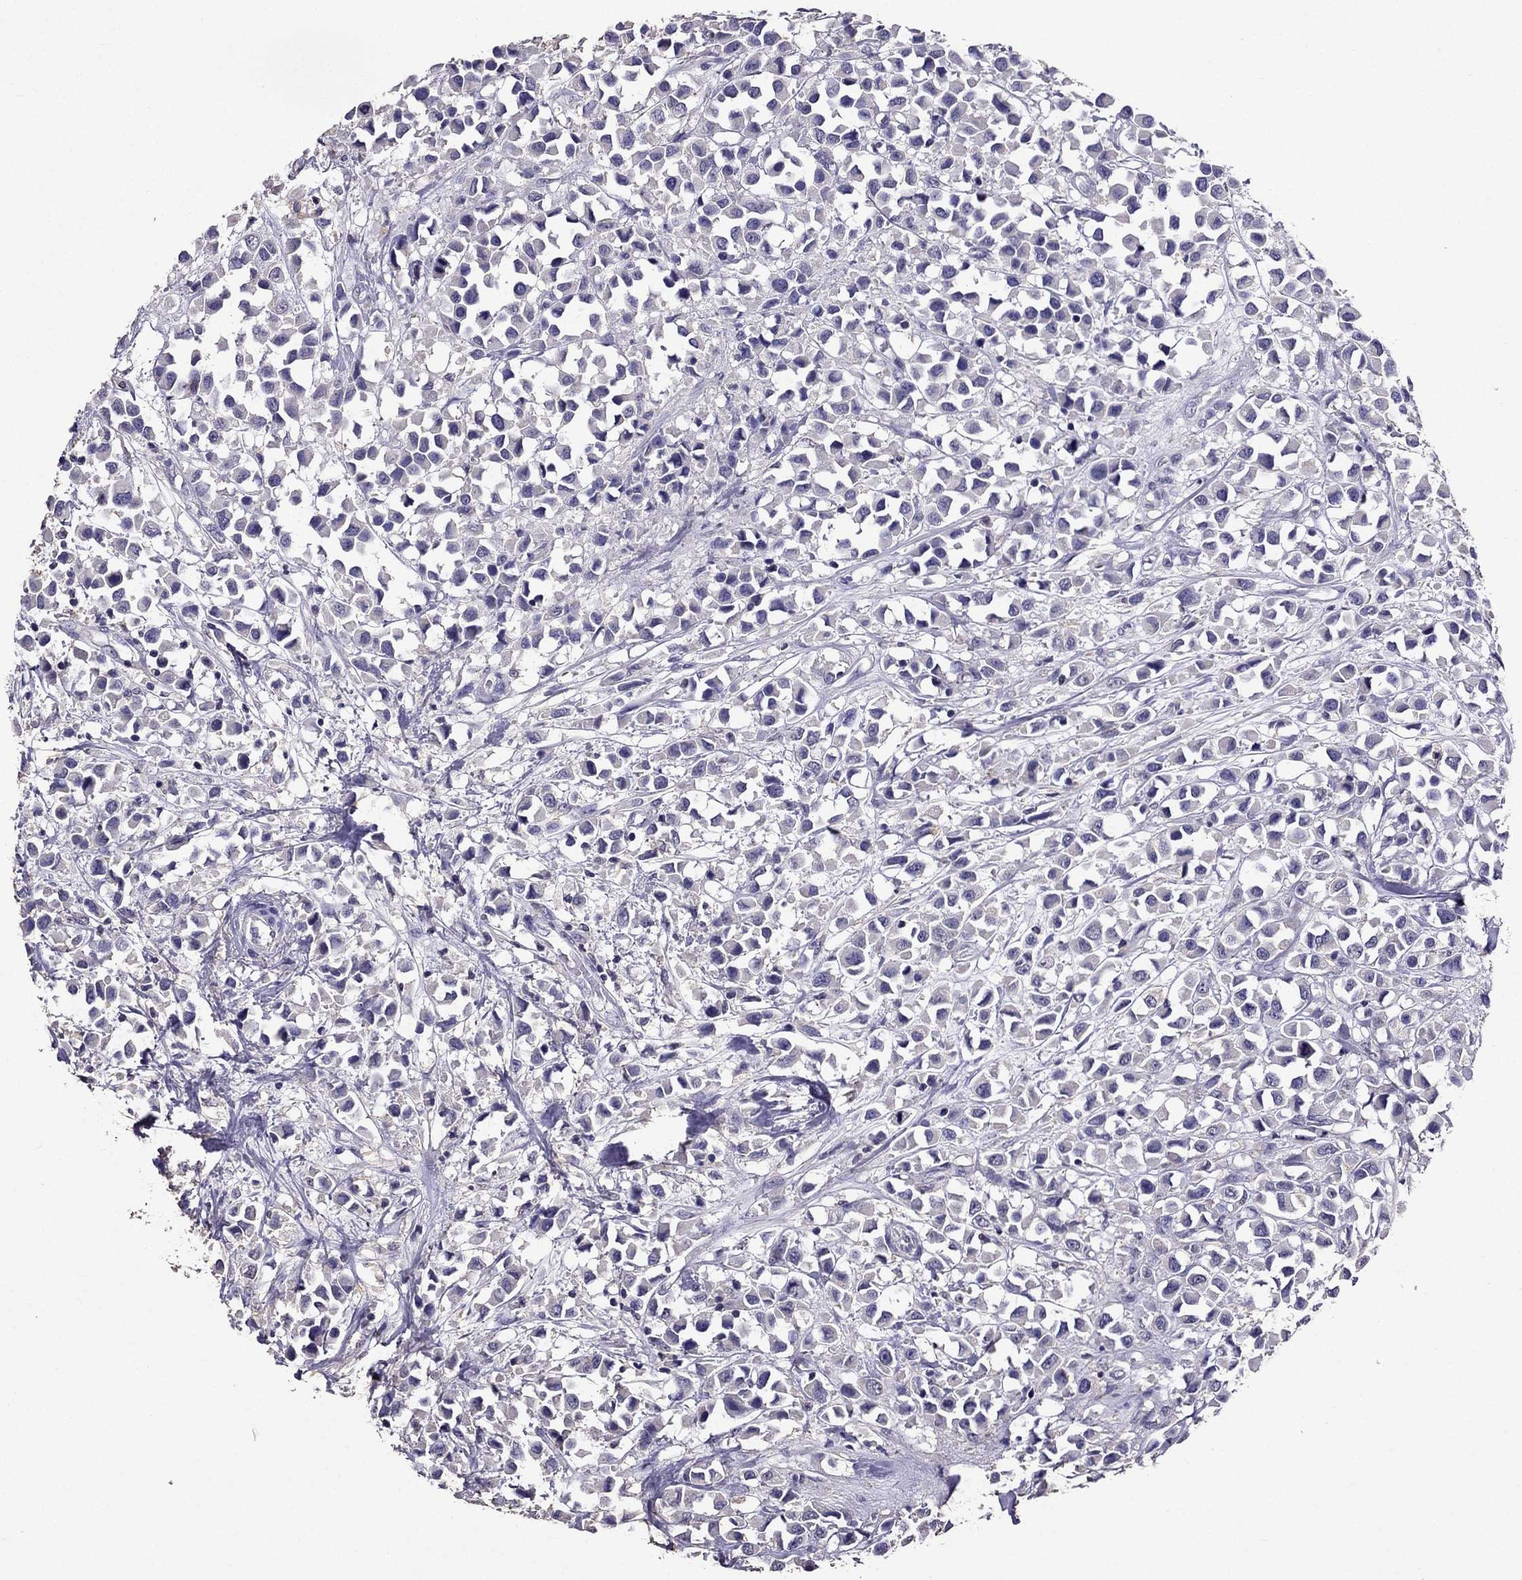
{"staining": {"intensity": "negative", "quantity": "none", "location": "none"}, "tissue": "breast cancer", "cell_type": "Tumor cells", "image_type": "cancer", "snomed": [{"axis": "morphology", "description": "Duct carcinoma"}, {"axis": "topography", "description": "Breast"}], "caption": "Tumor cells are negative for brown protein staining in breast invasive ductal carcinoma.", "gene": "NKX3-1", "patient": {"sex": "female", "age": 61}}